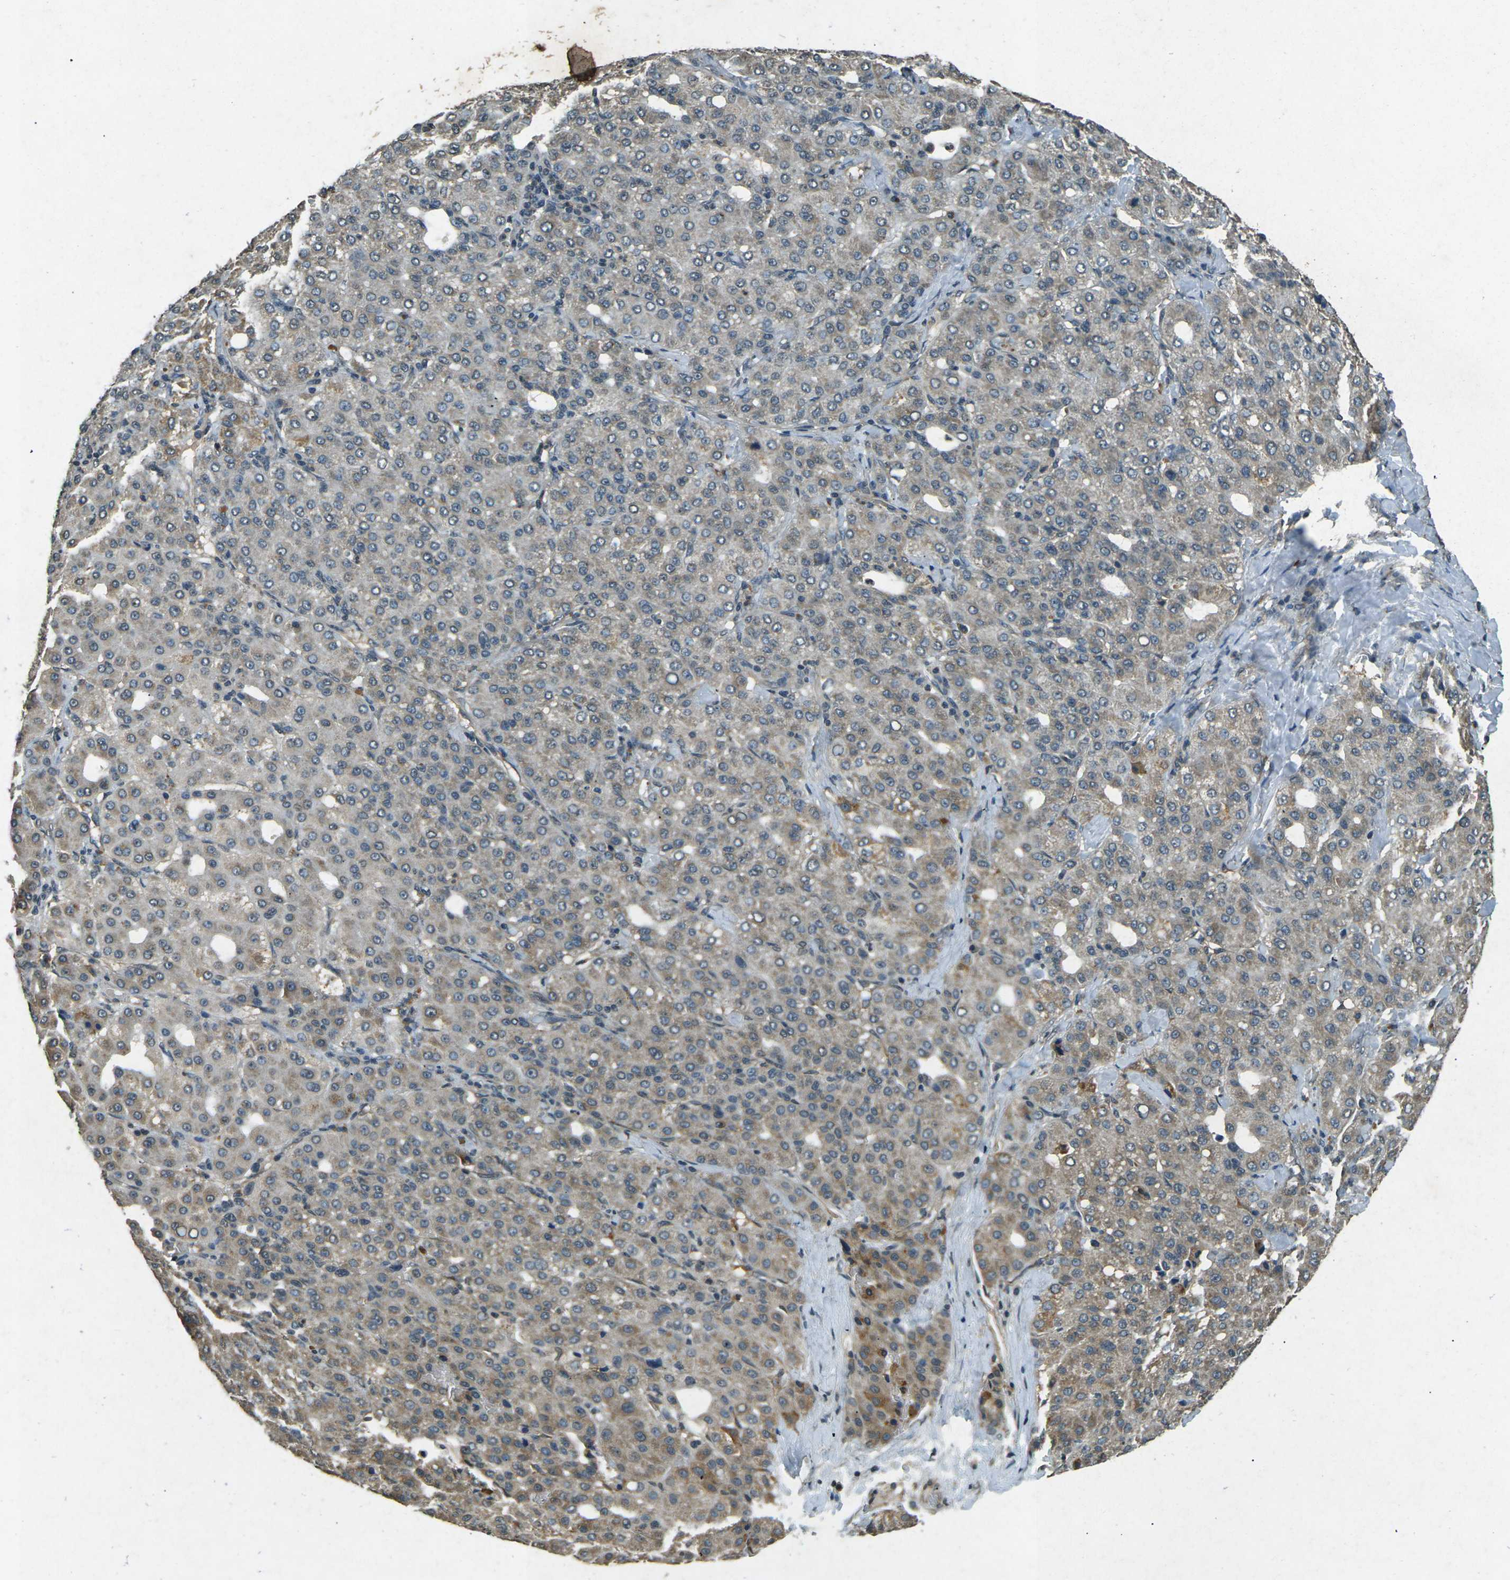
{"staining": {"intensity": "moderate", "quantity": "25%-75%", "location": "cytoplasmic/membranous"}, "tissue": "liver cancer", "cell_type": "Tumor cells", "image_type": "cancer", "snomed": [{"axis": "morphology", "description": "Carcinoma, Hepatocellular, NOS"}, {"axis": "topography", "description": "Liver"}], "caption": "Protein expression analysis of human liver cancer (hepatocellular carcinoma) reveals moderate cytoplasmic/membranous staining in approximately 25%-75% of tumor cells.", "gene": "PDE2A", "patient": {"sex": "male", "age": 65}}